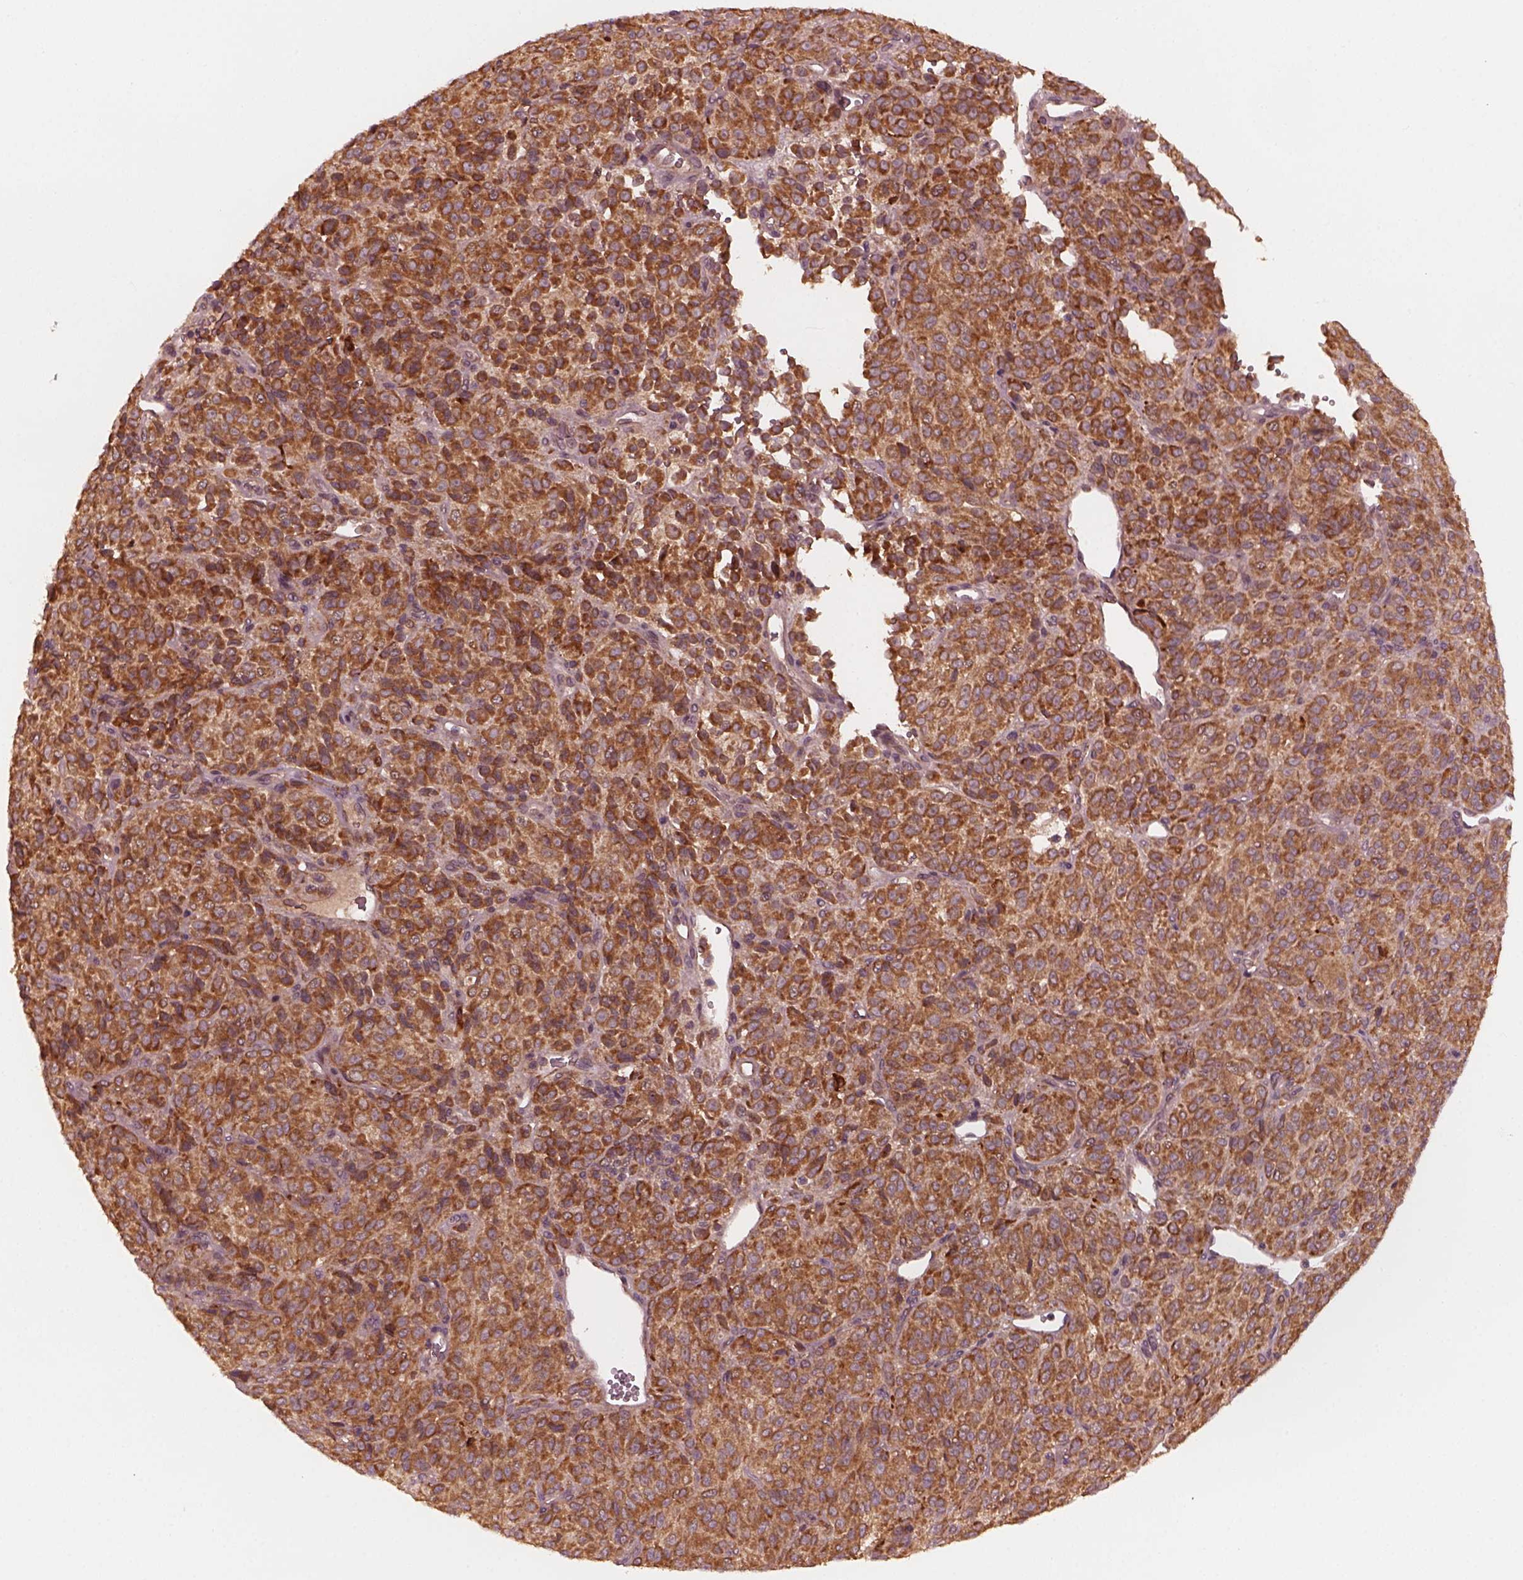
{"staining": {"intensity": "moderate", "quantity": ">75%", "location": "cytoplasmic/membranous"}, "tissue": "melanoma", "cell_type": "Tumor cells", "image_type": "cancer", "snomed": [{"axis": "morphology", "description": "Malignant melanoma, Metastatic site"}, {"axis": "topography", "description": "Brain"}], "caption": "Immunohistochemistry photomicrograph of human melanoma stained for a protein (brown), which demonstrates medium levels of moderate cytoplasmic/membranous positivity in about >75% of tumor cells.", "gene": "FAF2", "patient": {"sex": "female", "age": 56}}